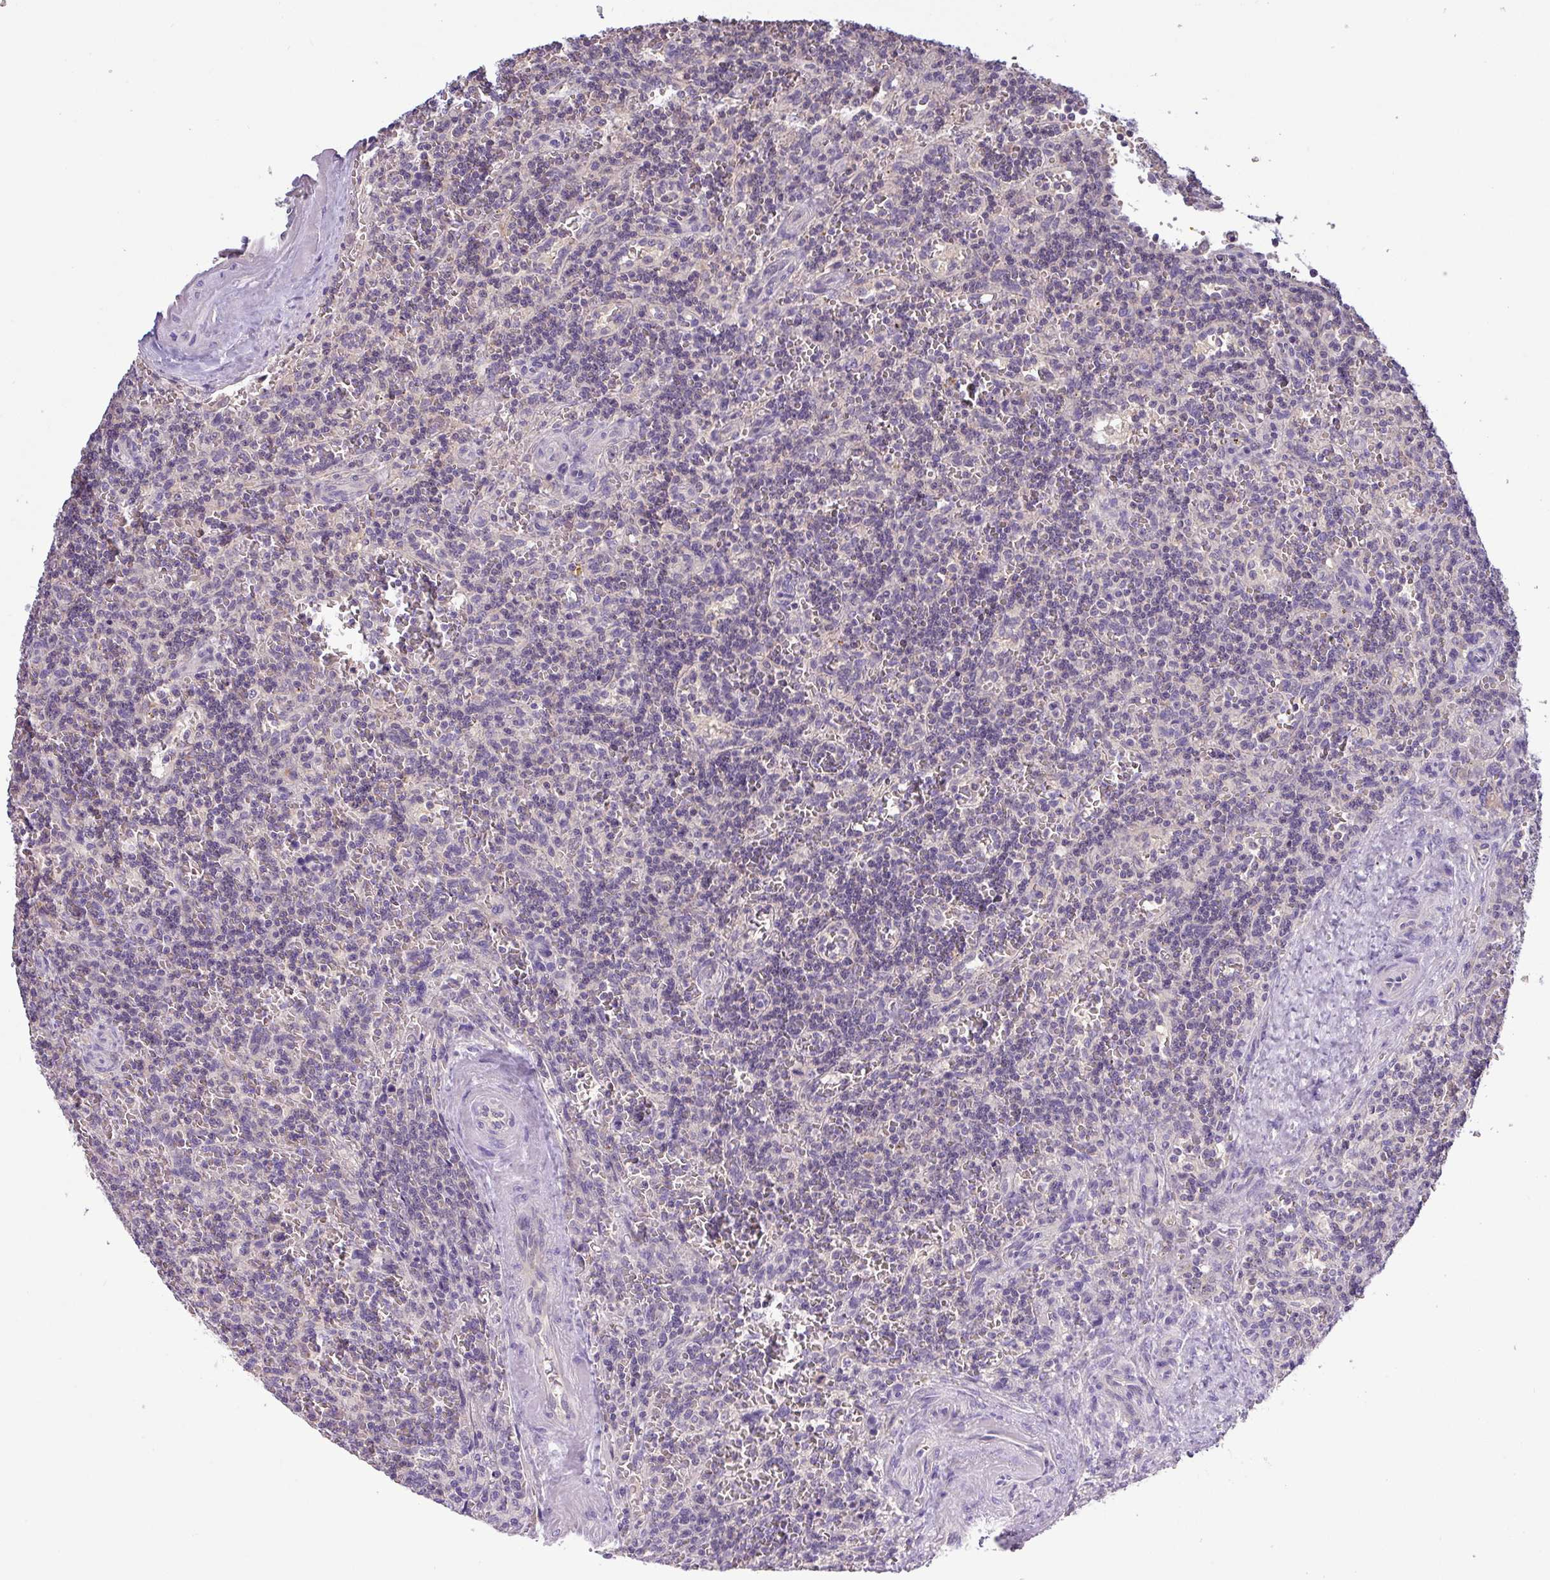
{"staining": {"intensity": "negative", "quantity": "none", "location": "none"}, "tissue": "lymphoma", "cell_type": "Tumor cells", "image_type": "cancer", "snomed": [{"axis": "morphology", "description": "Malignant lymphoma, non-Hodgkin's type, Low grade"}, {"axis": "topography", "description": "Spleen"}], "caption": "Immunohistochemical staining of malignant lymphoma, non-Hodgkin's type (low-grade) reveals no significant expression in tumor cells.", "gene": "TMEM62", "patient": {"sex": "male", "age": 73}}